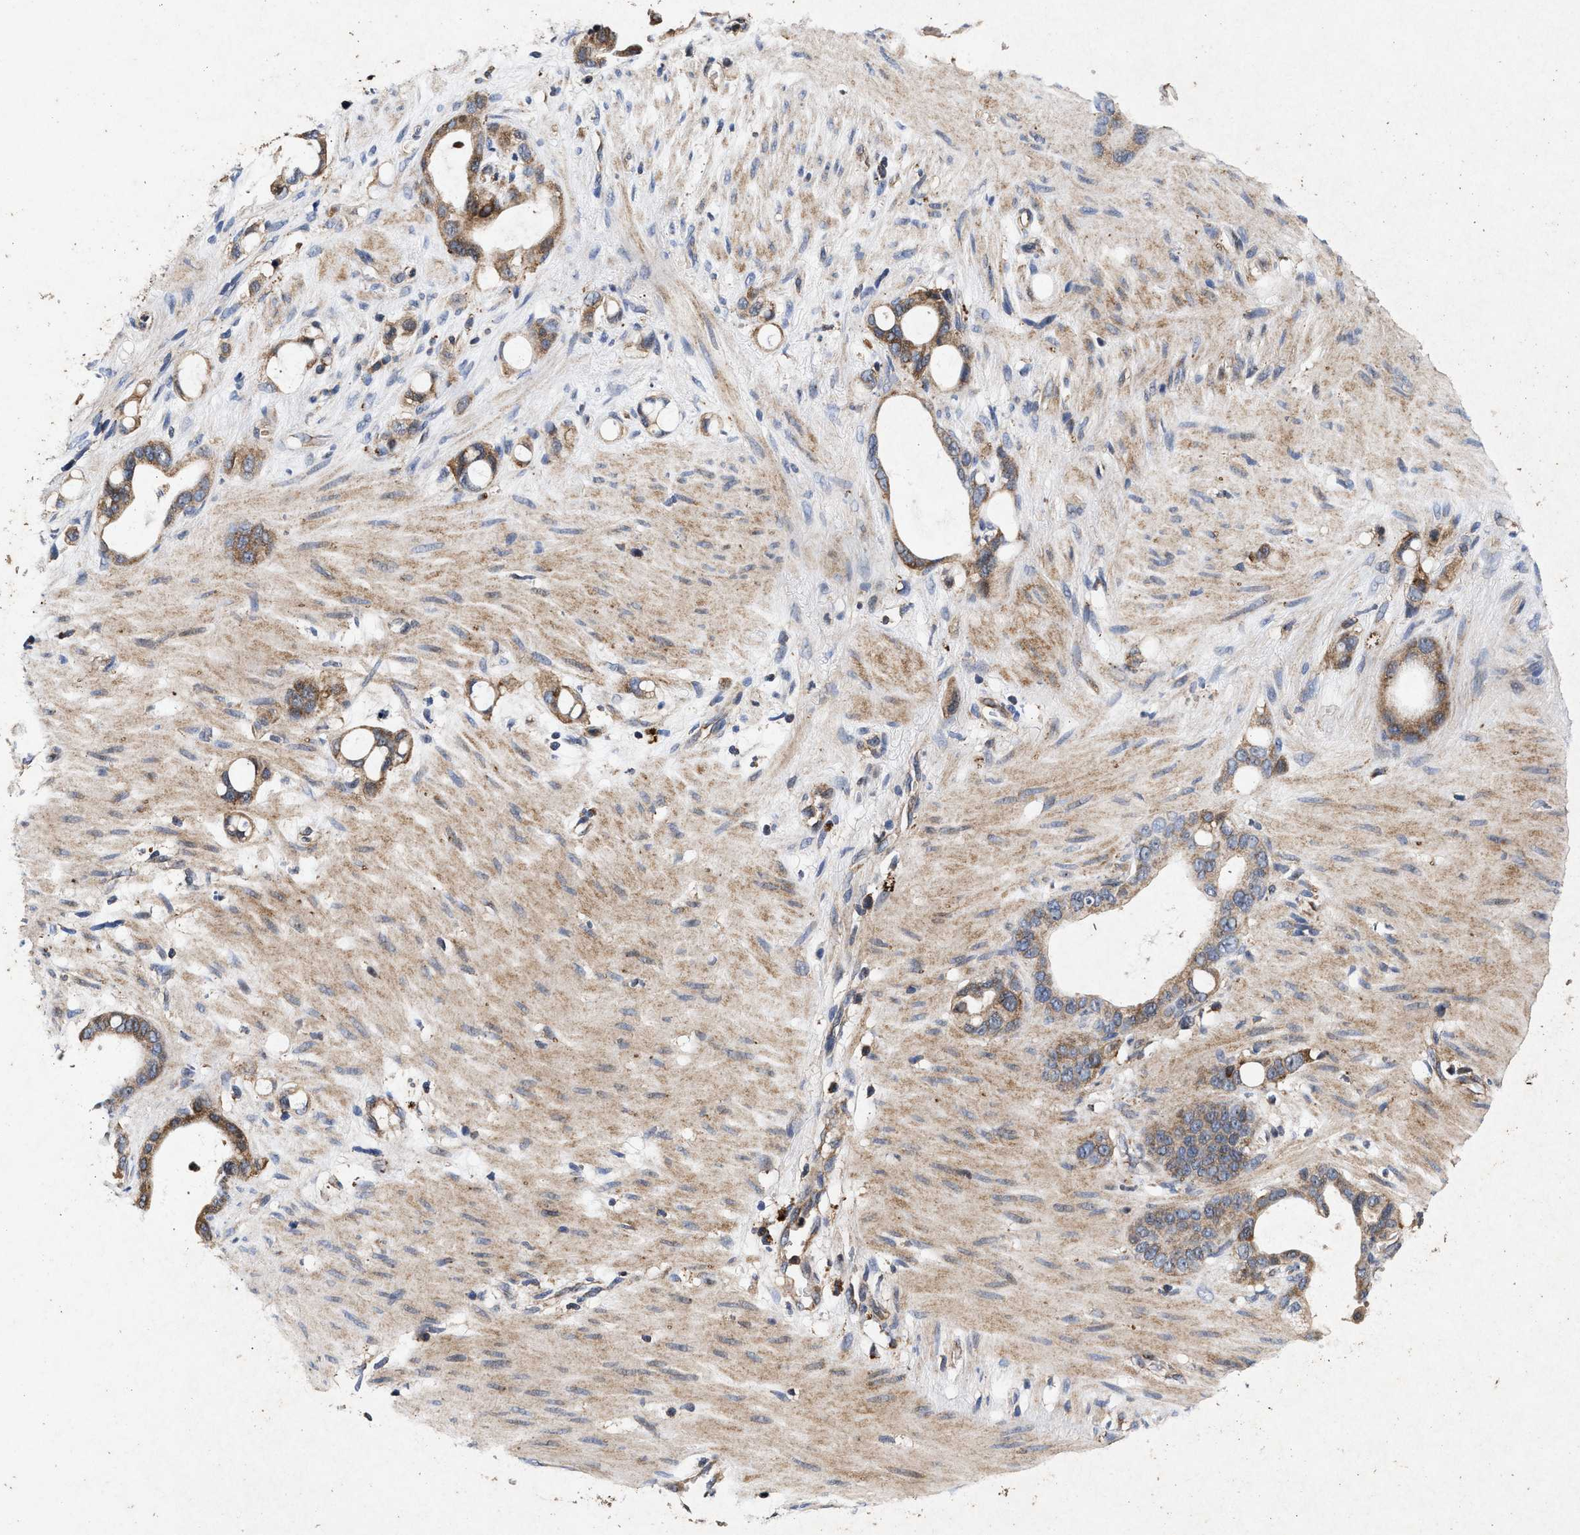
{"staining": {"intensity": "moderate", "quantity": ">75%", "location": "cytoplasmic/membranous"}, "tissue": "stomach cancer", "cell_type": "Tumor cells", "image_type": "cancer", "snomed": [{"axis": "morphology", "description": "Adenocarcinoma, NOS"}, {"axis": "topography", "description": "Stomach"}], "caption": "Immunohistochemical staining of stomach cancer displays medium levels of moderate cytoplasmic/membranous protein positivity in approximately >75% of tumor cells.", "gene": "NFKB2", "patient": {"sex": "female", "age": 75}}